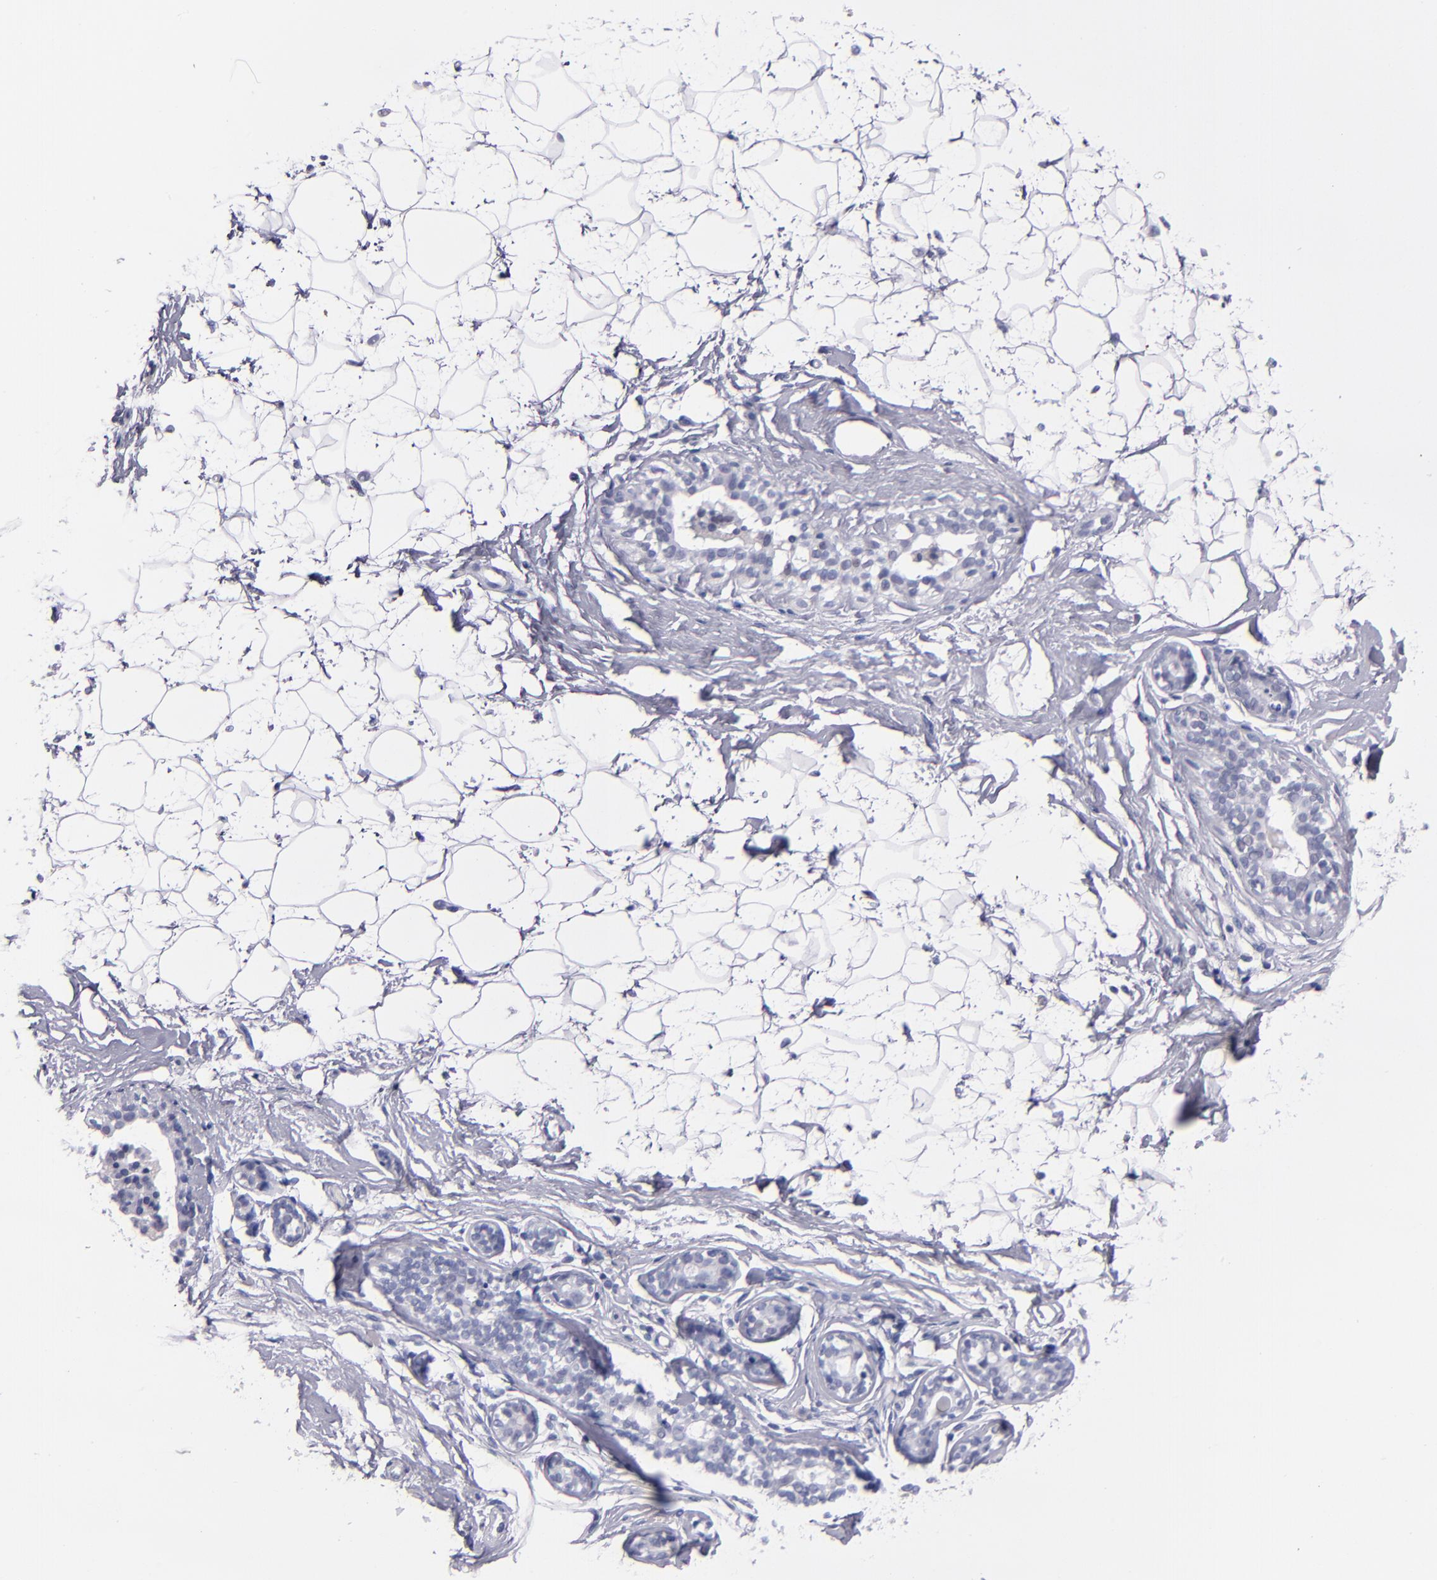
{"staining": {"intensity": "negative", "quantity": "none", "location": "none"}, "tissue": "adipose tissue", "cell_type": "Adipocytes", "image_type": "normal", "snomed": [{"axis": "morphology", "description": "Normal tissue, NOS"}, {"axis": "topography", "description": "Breast"}], "caption": "Immunohistochemical staining of normal human adipose tissue demonstrates no significant expression in adipocytes.", "gene": "HNF1B", "patient": {"sex": "female", "age": 22}}